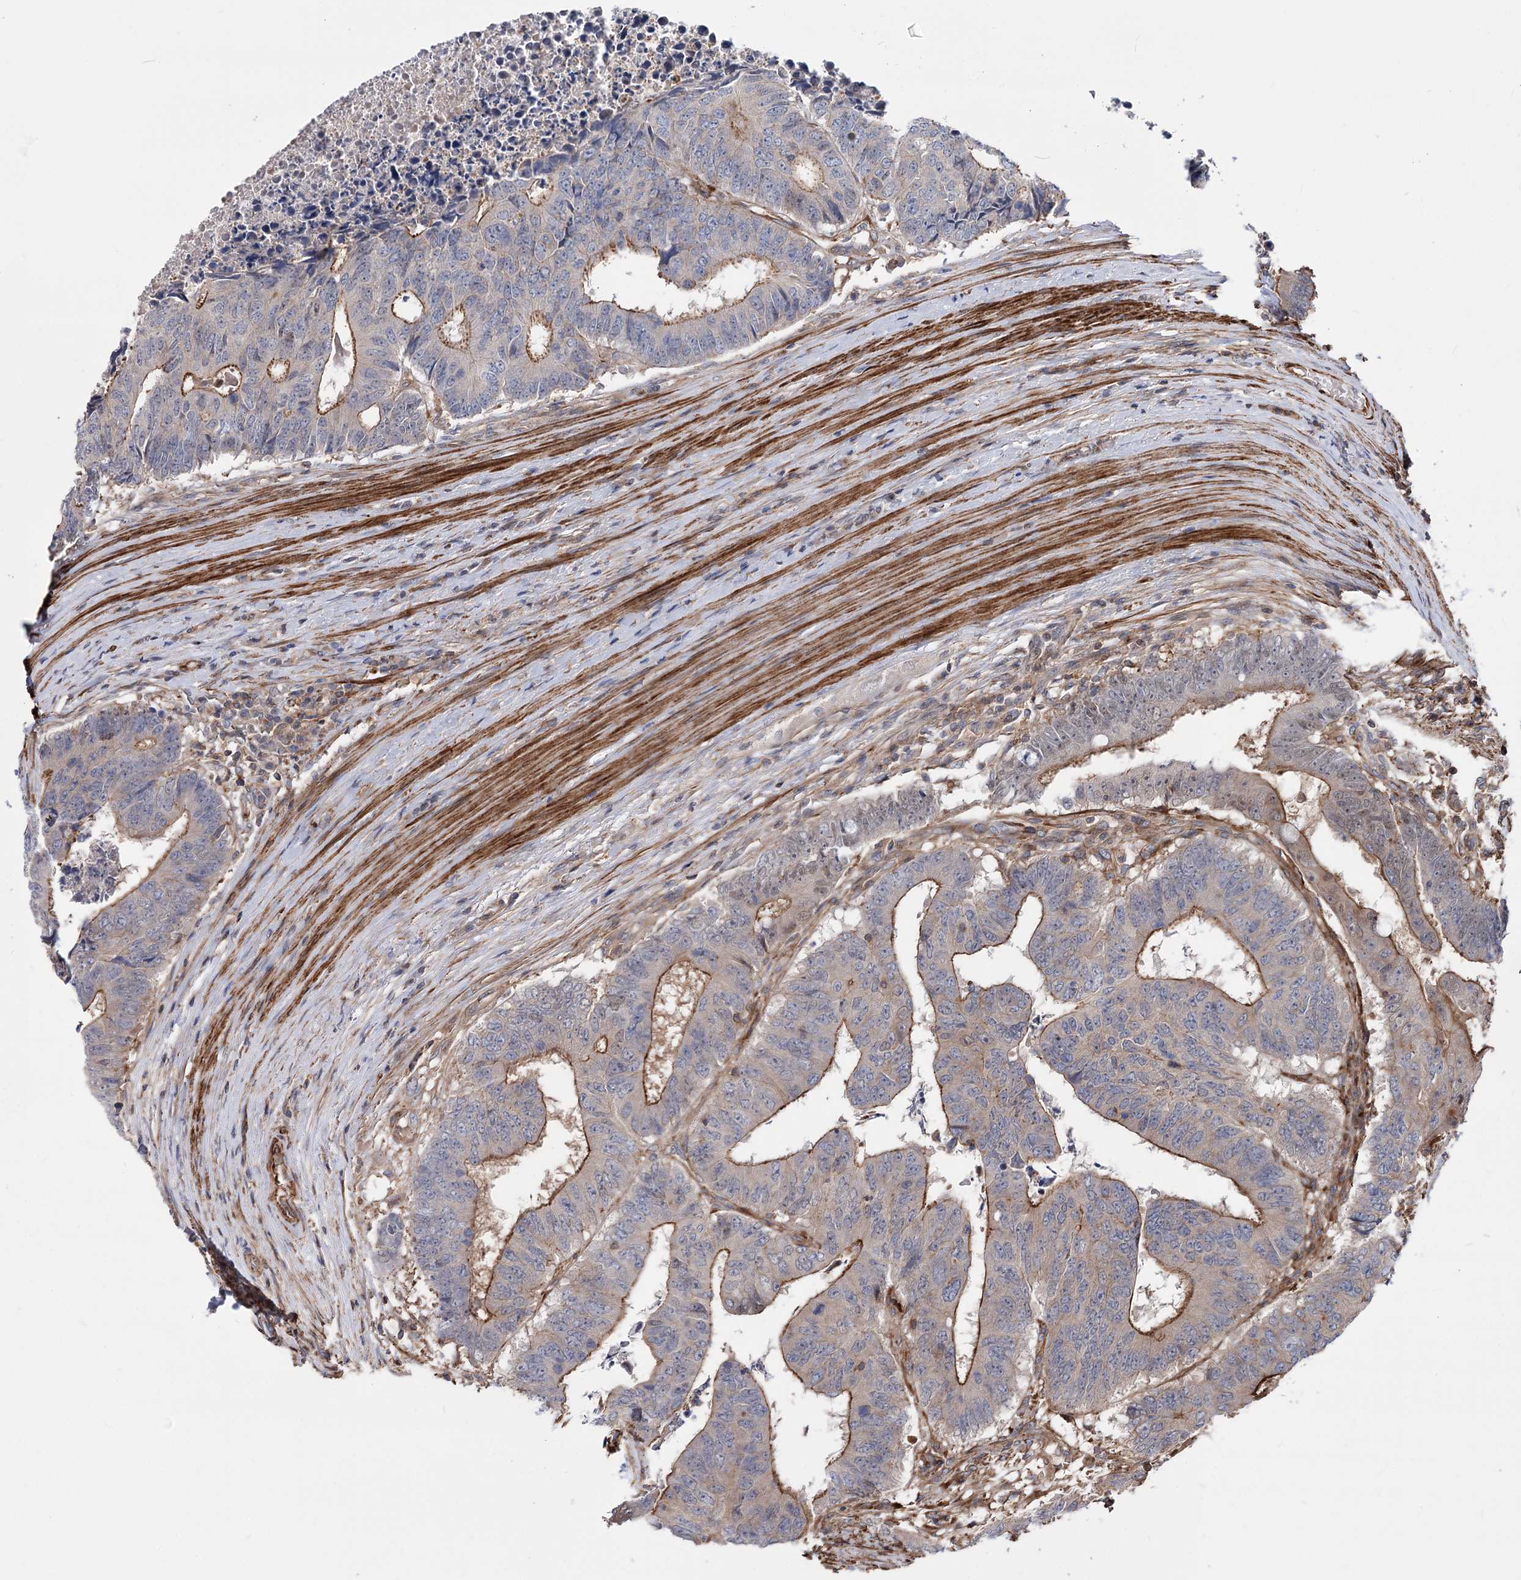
{"staining": {"intensity": "moderate", "quantity": ">75%", "location": "cytoplasmic/membranous"}, "tissue": "colorectal cancer", "cell_type": "Tumor cells", "image_type": "cancer", "snomed": [{"axis": "morphology", "description": "Adenocarcinoma, NOS"}, {"axis": "topography", "description": "Rectum"}], "caption": "Tumor cells reveal moderate cytoplasmic/membranous expression in approximately >75% of cells in adenocarcinoma (colorectal). The staining was performed using DAB to visualize the protein expression in brown, while the nuclei were stained in blue with hematoxylin (Magnification: 20x).", "gene": "DPP3", "patient": {"sex": "male", "age": 84}}